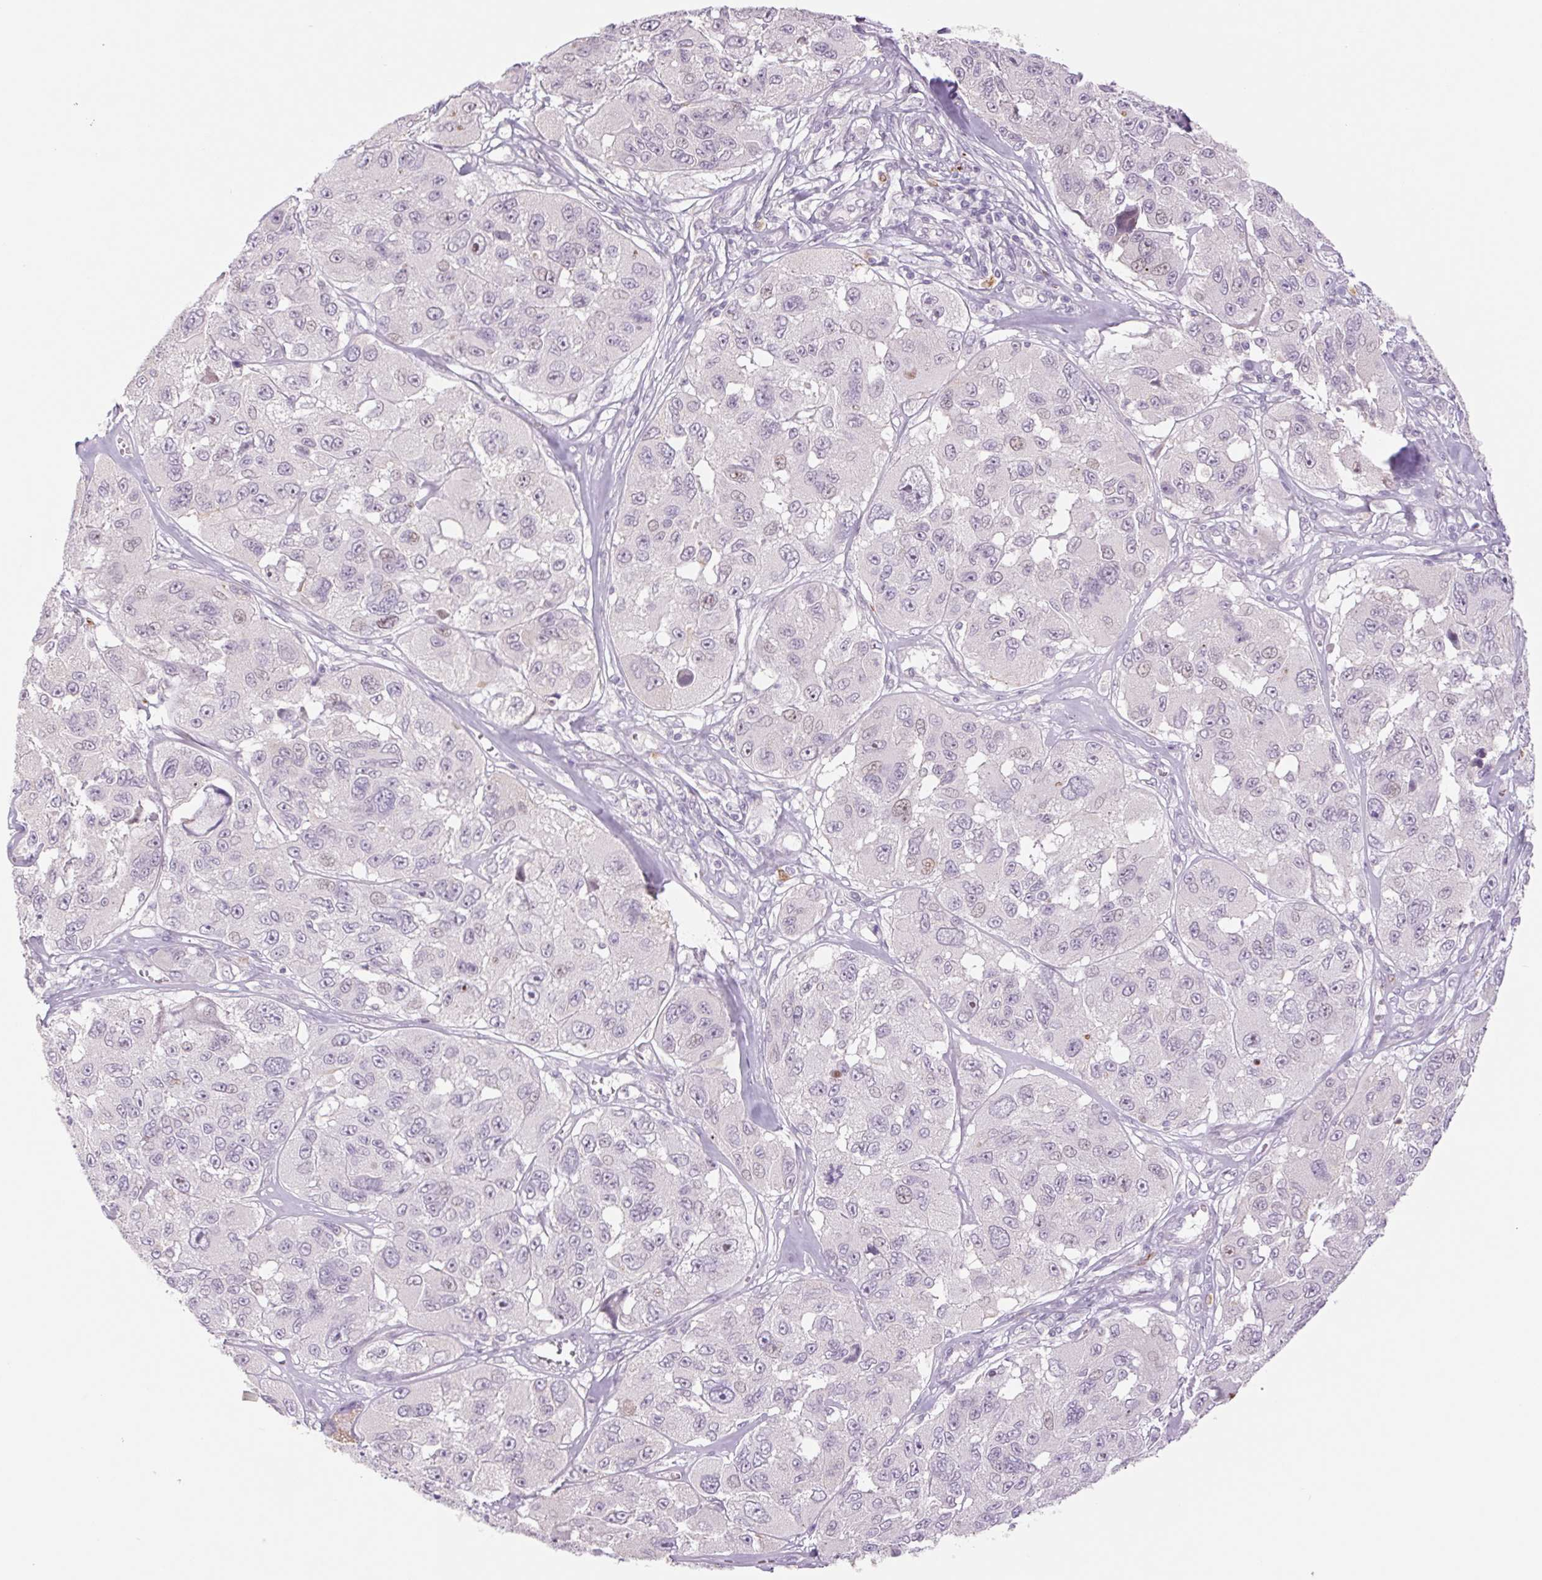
{"staining": {"intensity": "negative", "quantity": "none", "location": "none"}, "tissue": "melanoma", "cell_type": "Tumor cells", "image_type": "cancer", "snomed": [{"axis": "morphology", "description": "Malignant melanoma, NOS"}, {"axis": "topography", "description": "Skin"}], "caption": "DAB immunohistochemical staining of human melanoma displays no significant expression in tumor cells.", "gene": "KRT1", "patient": {"sex": "female", "age": 66}}